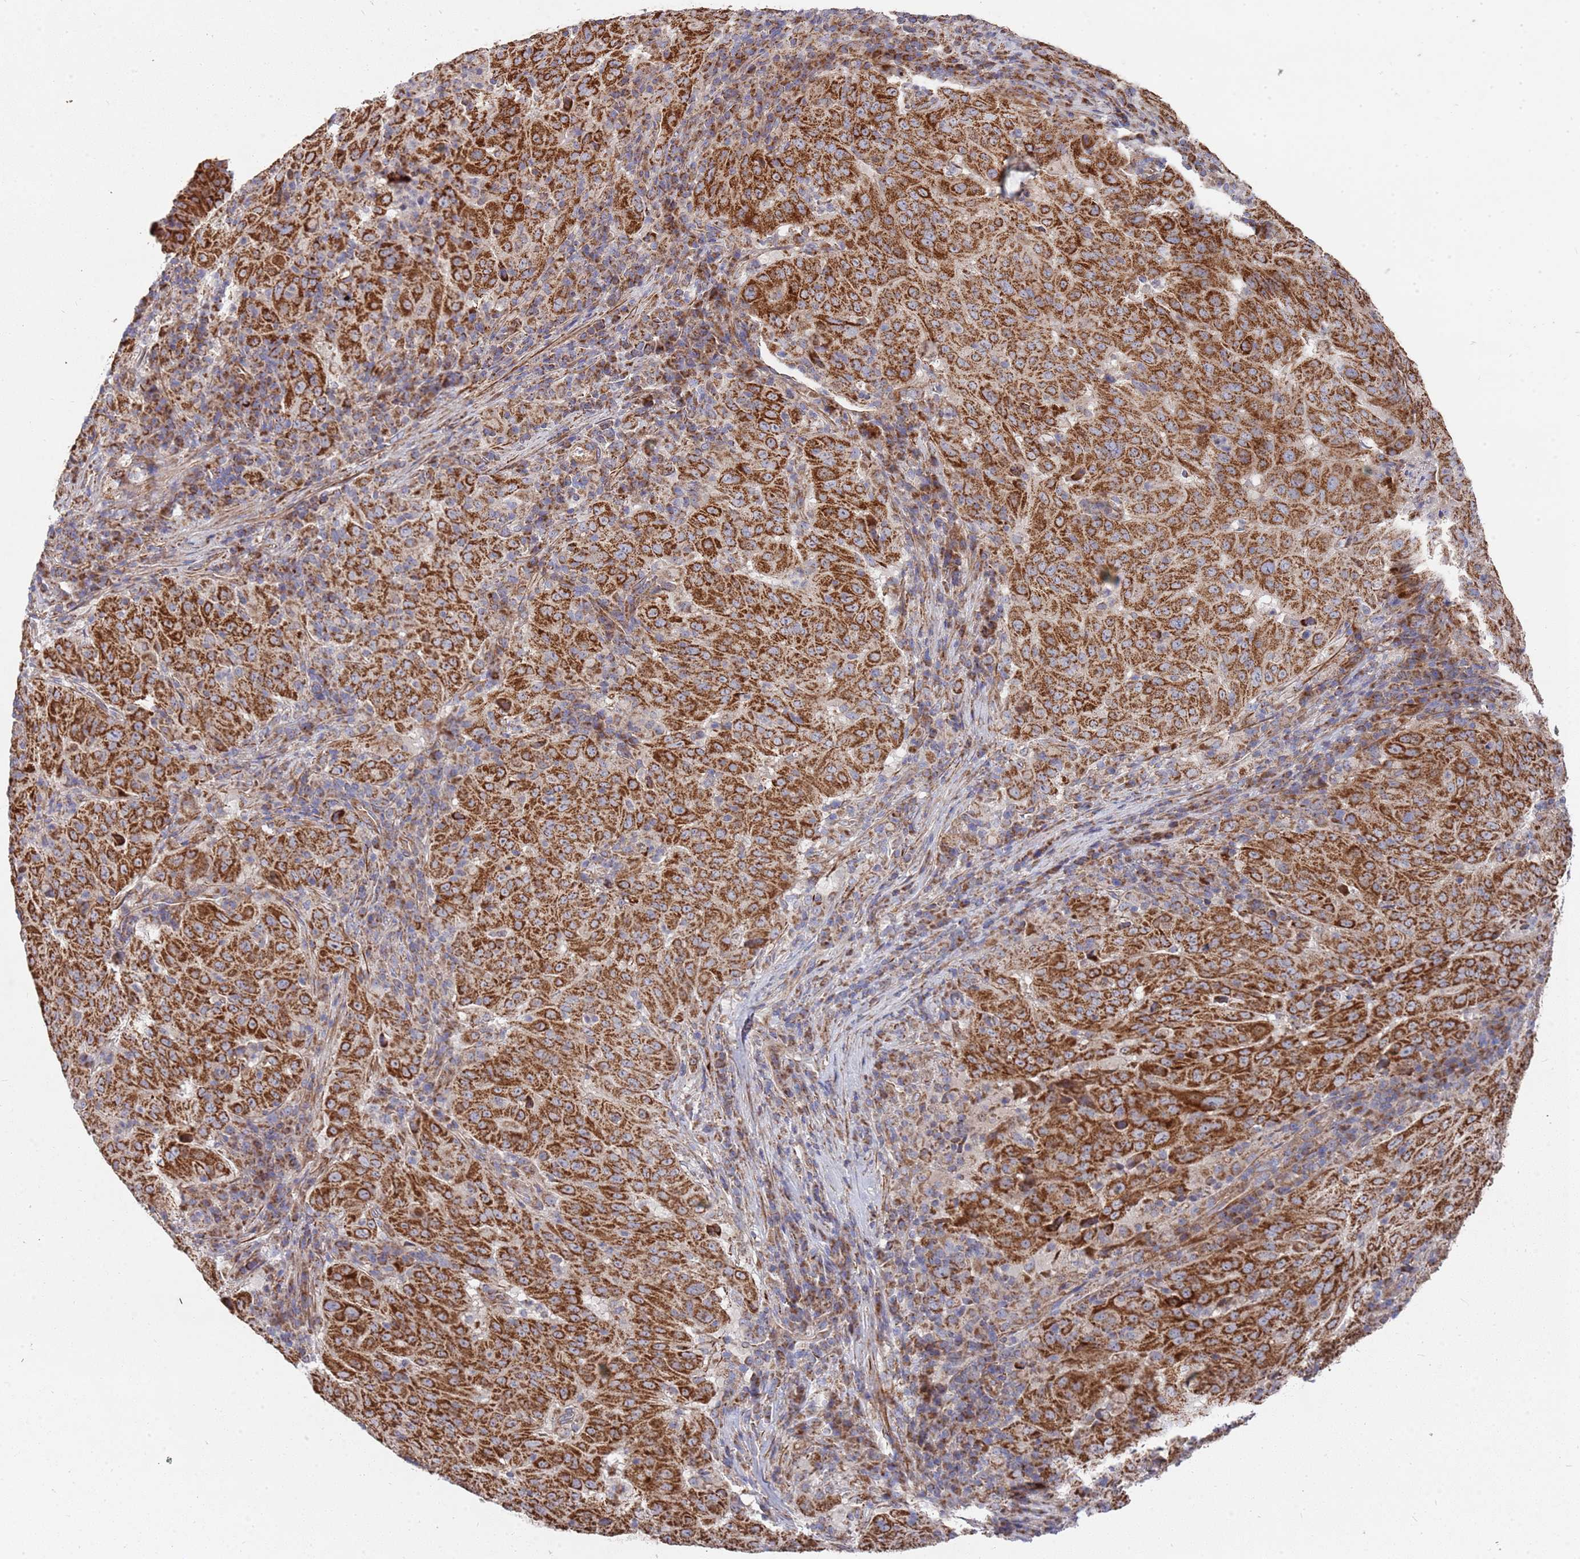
{"staining": {"intensity": "strong", "quantity": ">75%", "location": "cytoplasmic/membranous"}, "tissue": "pancreatic cancer", "cell_type": "Tumor cells", "image_type": "cancer", "snomed": [{"axis": "morphology", "description": "Adenocarcinoma, NOS"}, {"axis": "topography", "description": "Pancreas"}], "caption": "Immunohistochemistry (IHC) micrograph of neoplastic tissue: pancreatic adenocarcinoma stained using IHC exhibits high levels of strong protein expression localized specifically in the cytoplasmic/membranous of tumor cells, appearing as a cytoplasmic/membranous brown color.", "gene": "WDFY3", "patient": {"sex": "male", "age": 63}}